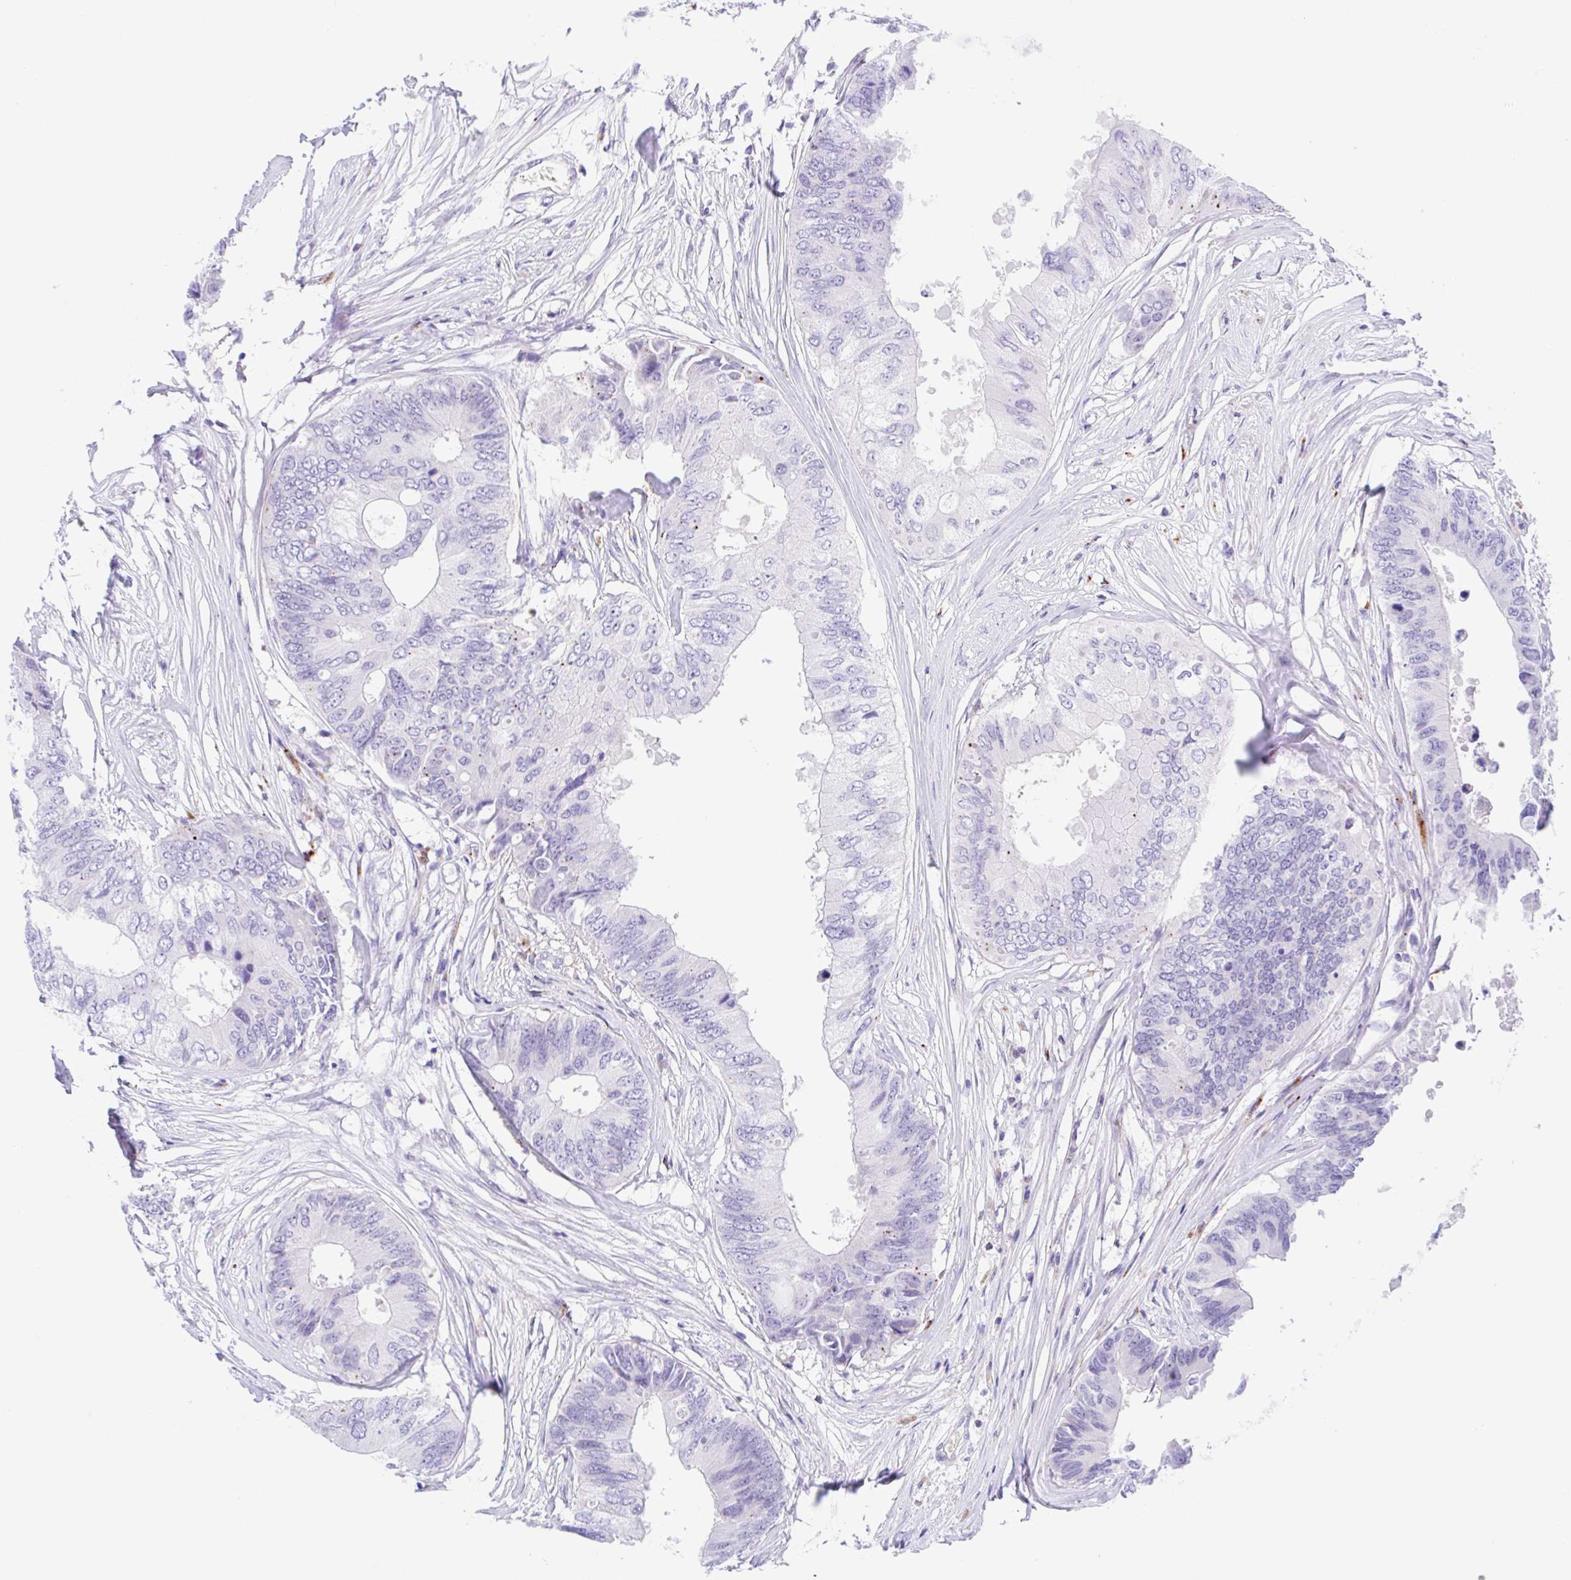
{"staining": {"intensity": "negative", "quantity": "none", "location": "none"}, "tissue": "colorectal cancer", "cell_type": "Tumor cells", "image_type": "cancer", "snomed": [{"axis": "morphology", "description": "Adenocarcinoma, NOS"}, {"axis": "topography", "description": "Colon"}], "caption": "An immunohistochemistry (IHC) image of adenocarcinoma (colorectal) is shown. There is no staining in tumor cells of adenocarcinoma (colorectal).", "gene": "ANKRD9", "patient": {"sex": "male", "age": 71}}